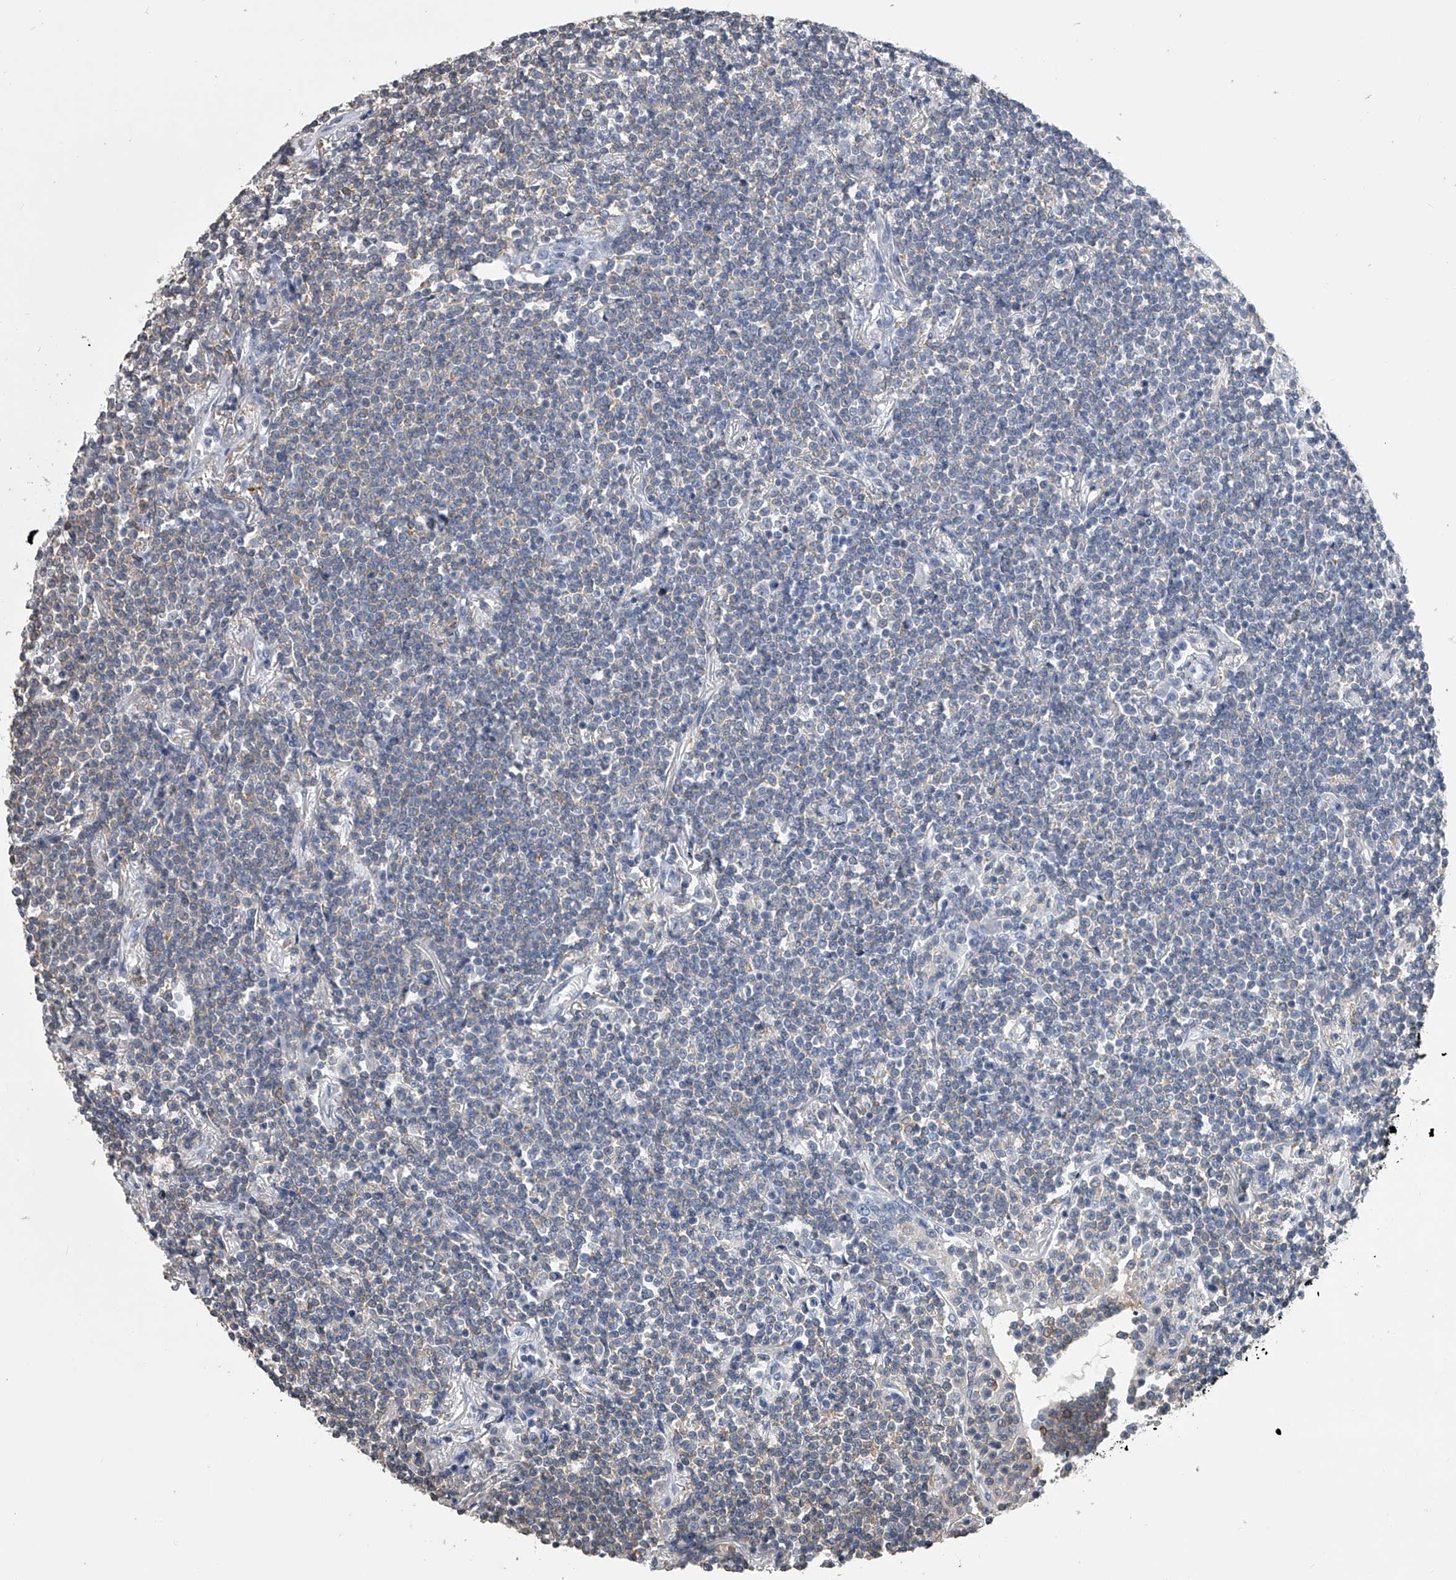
{"staining": {"intensity": "negative", "quantity": "none", "location": "none"}, "tissue": "lymphoma", "cell_type": "Tumor cells", "image_type": "cancer", "snomed": [{"axis": "morphology", "description": "Malignant lymphoma, non-Hodgkin's type, Low grade"}, {"axis": "topography", "description": "Lung"}], "caption": "High power microscopy photomicrograph of an immunohistochemistry (IHC) histopathology image of low-grade malignant lymphoma, non-Hodgkin's type, revealing no significant positivity in tumor cells. (Stains: DAB IHC with hematoxylin counter stain, Microscopy: brightfield microscopy at high magnification).", "gene": "TASP1", "patient": {"sex": "female", "age": 71}}